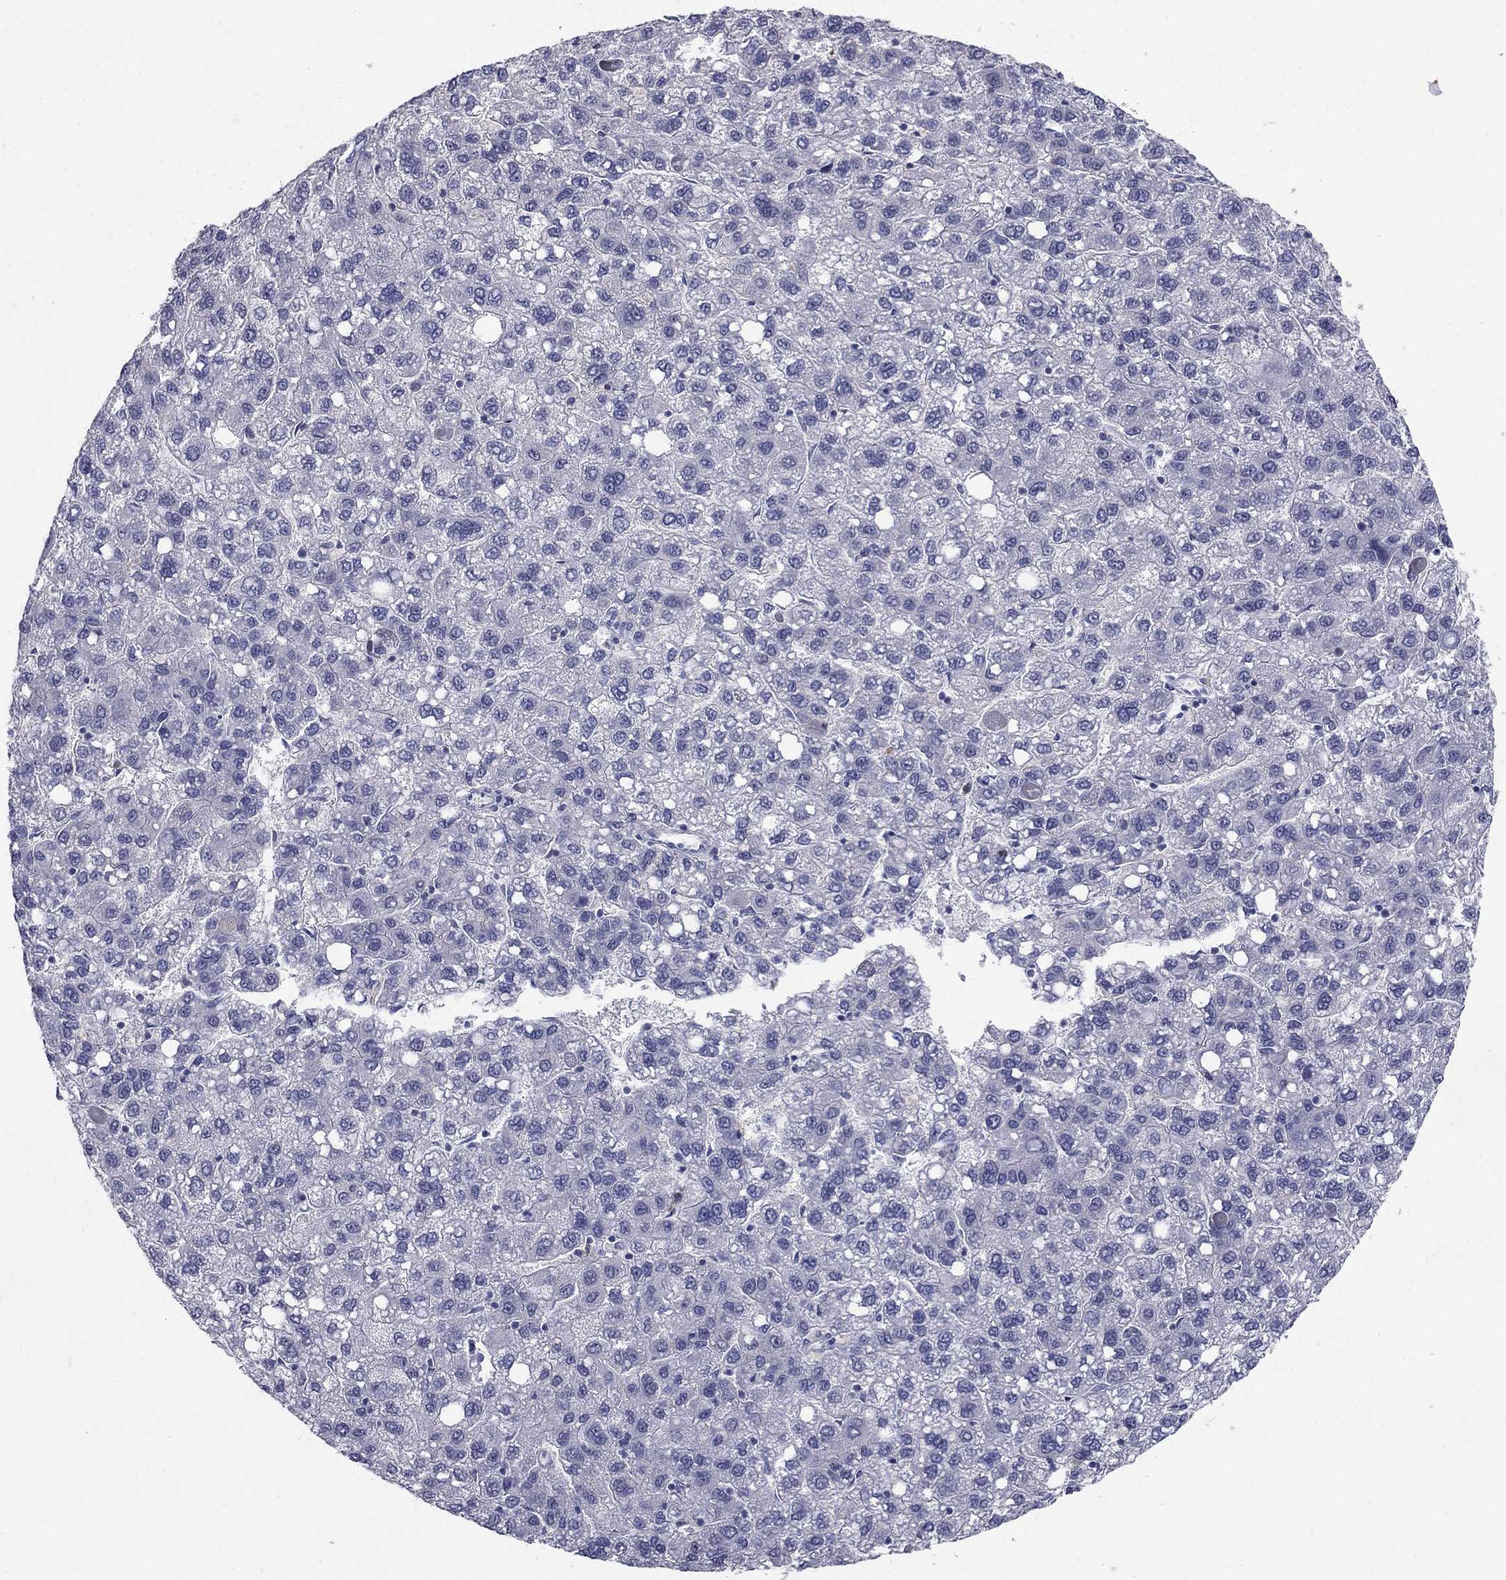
{"staining": {"intensity": "negative", "quantity": "none", "location": "none"}, "tissue": "liver cancer", "cell_type": "Tumor cells", "image_type": "cancer", "snomed": [{"axis": "morphology", "description": "Carcinoma, Hepatocellular, NOS"}, {"axis": "topography", "description": "Liver"}], "caption": "Micrograph shows no protein expression in tumor cells of liver cancer (hepatocellular carcinoma) tissue.", "gene": "TP53TG5", "patient": {"sex": "female", "age": 82}}